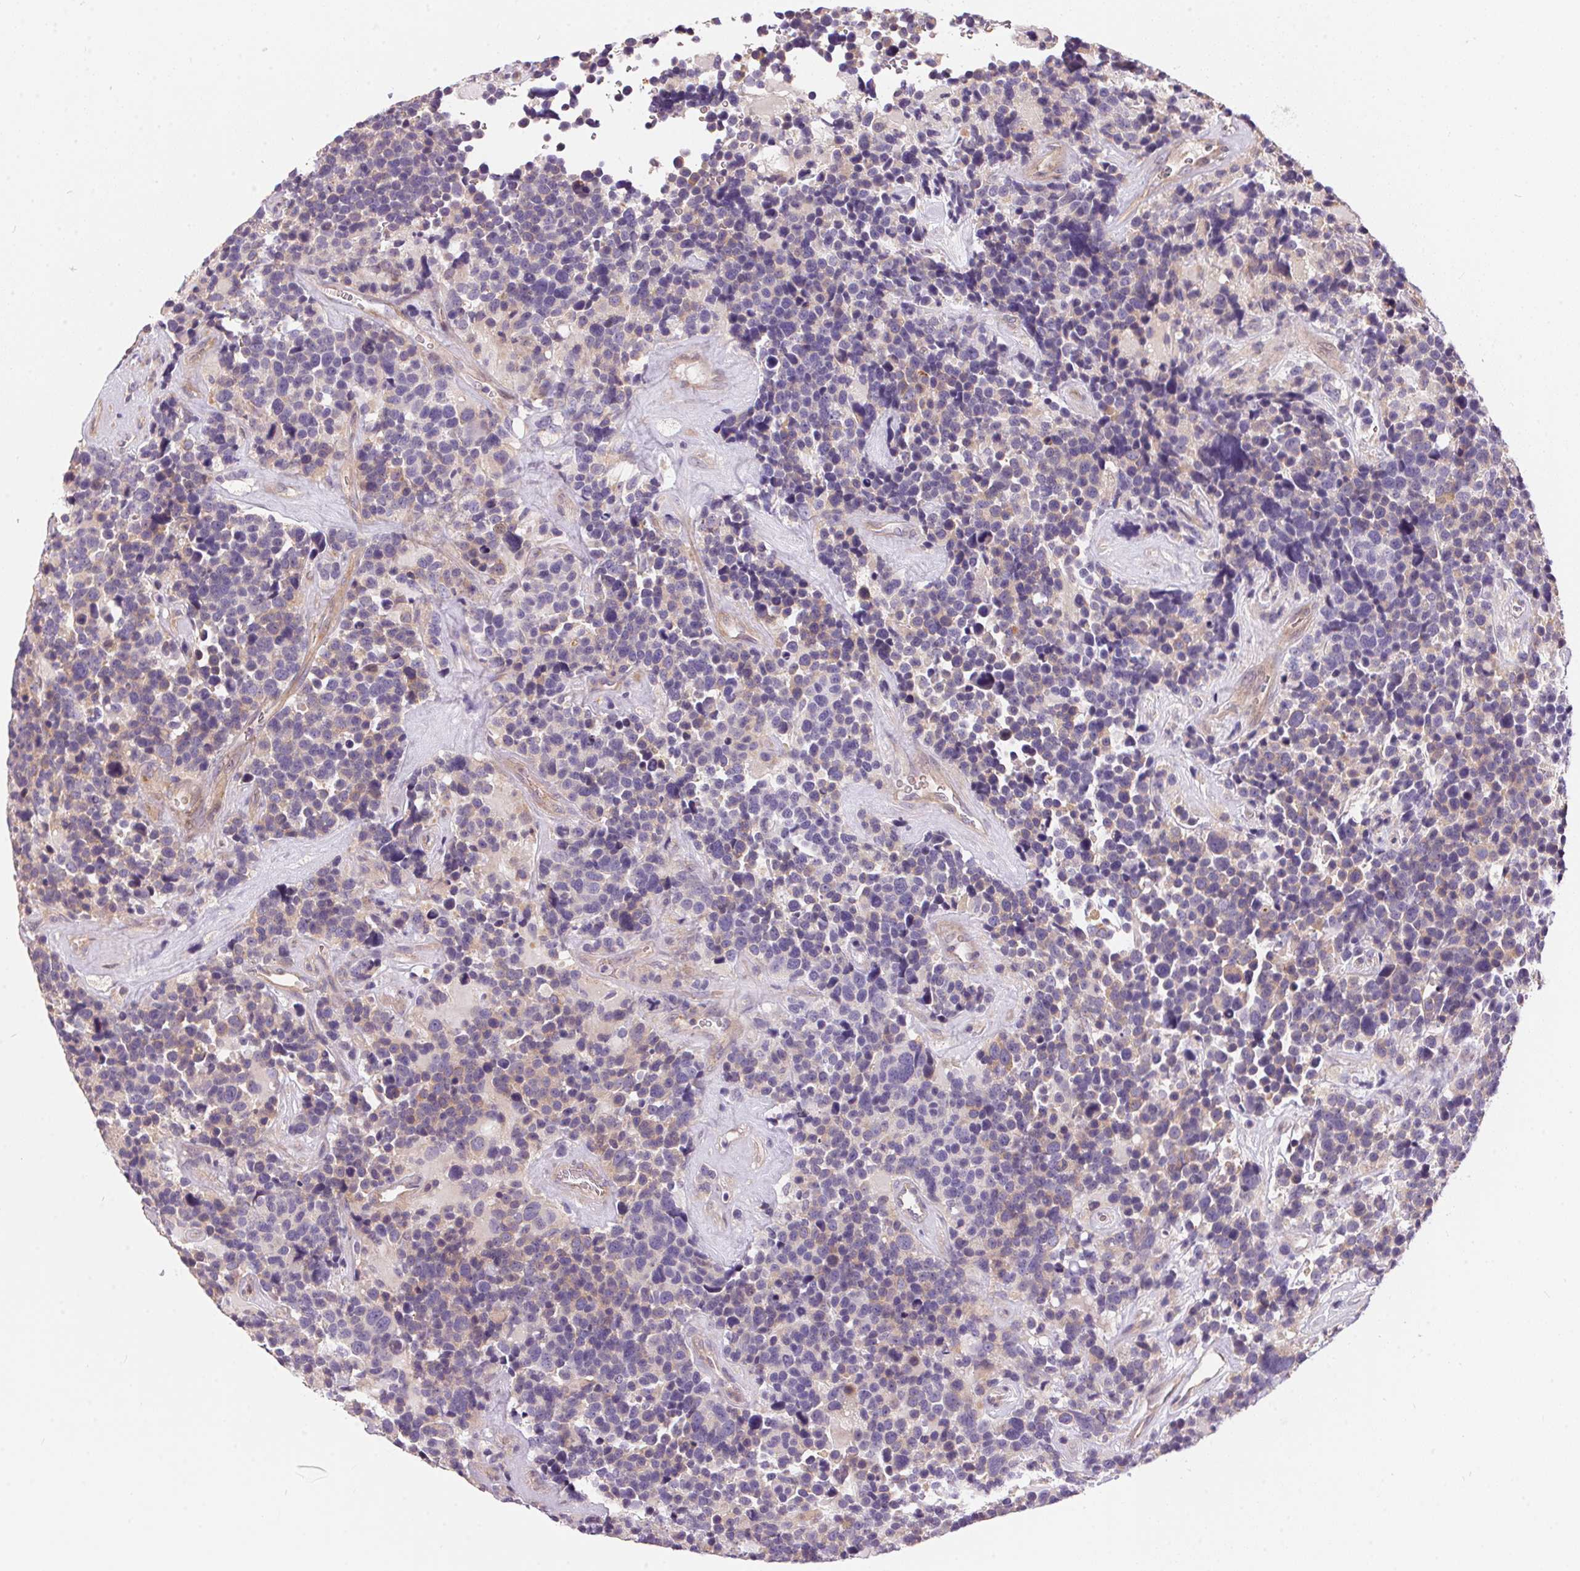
{"staining": {"intensity": "weak", "quantity": "25%-75%", "location": "cytoplasmic/membranous"}, "tissue": "glioma", "cell_type": "Tumor cells", "image_type": "cancer", "snomed": [{"axis": "morphology", "description": "Glioma, malignant, High grade"}, {"axis": "topography", "description": "Brain"}], "caption": "This photomicrograph demonstrates immunohistochemistry (IHC) staining of high-grade glioma (malignant), with low weak cytoplasmic/membranous positivity in about 25%-75% of tumor cells.", "gene": "UNC13B", "patient": {"sex": "male", "age": 33}}